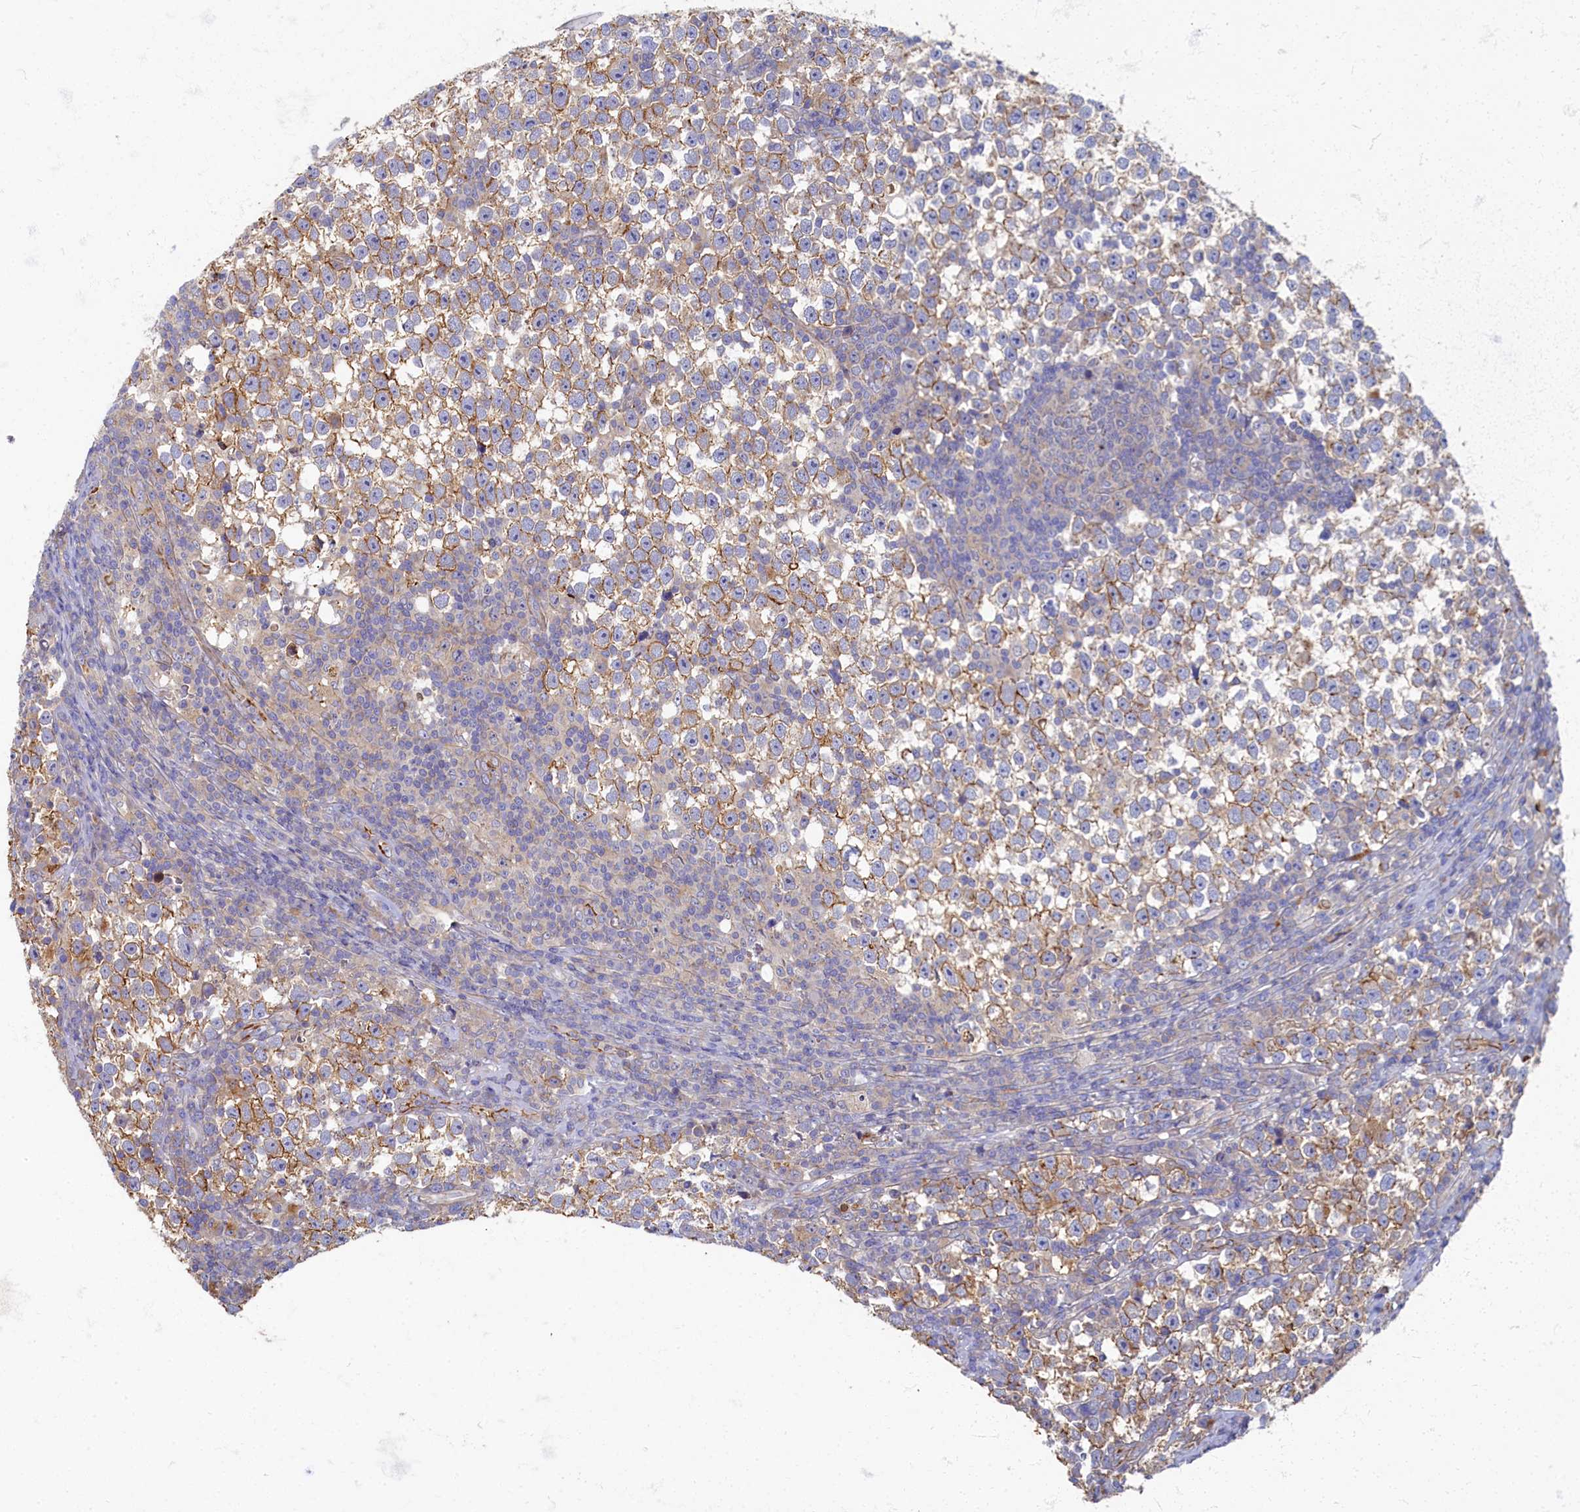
{"staining": {"intensity": "moderate", "quantity": ">75%", "location": "cytoplasmic/membranous"}, "tissue": "testis cancer", "cell_type": "Tumor cells", "image_type": "cancer", "snomed": [{"axis": "morphology", "description": "Normal tissue, NOS"}, {"axis": "morphology", "description": "Seminoma, NOS"}, {"axis": "topography", "description": "Testis"}], "caption": "Moderate cytoplasmic/membranous expression is identified in about >75% of tumor cells in seminoma (testis).", "gene": "PSMG2", "patient": {"sex": "male", "age": 43}}